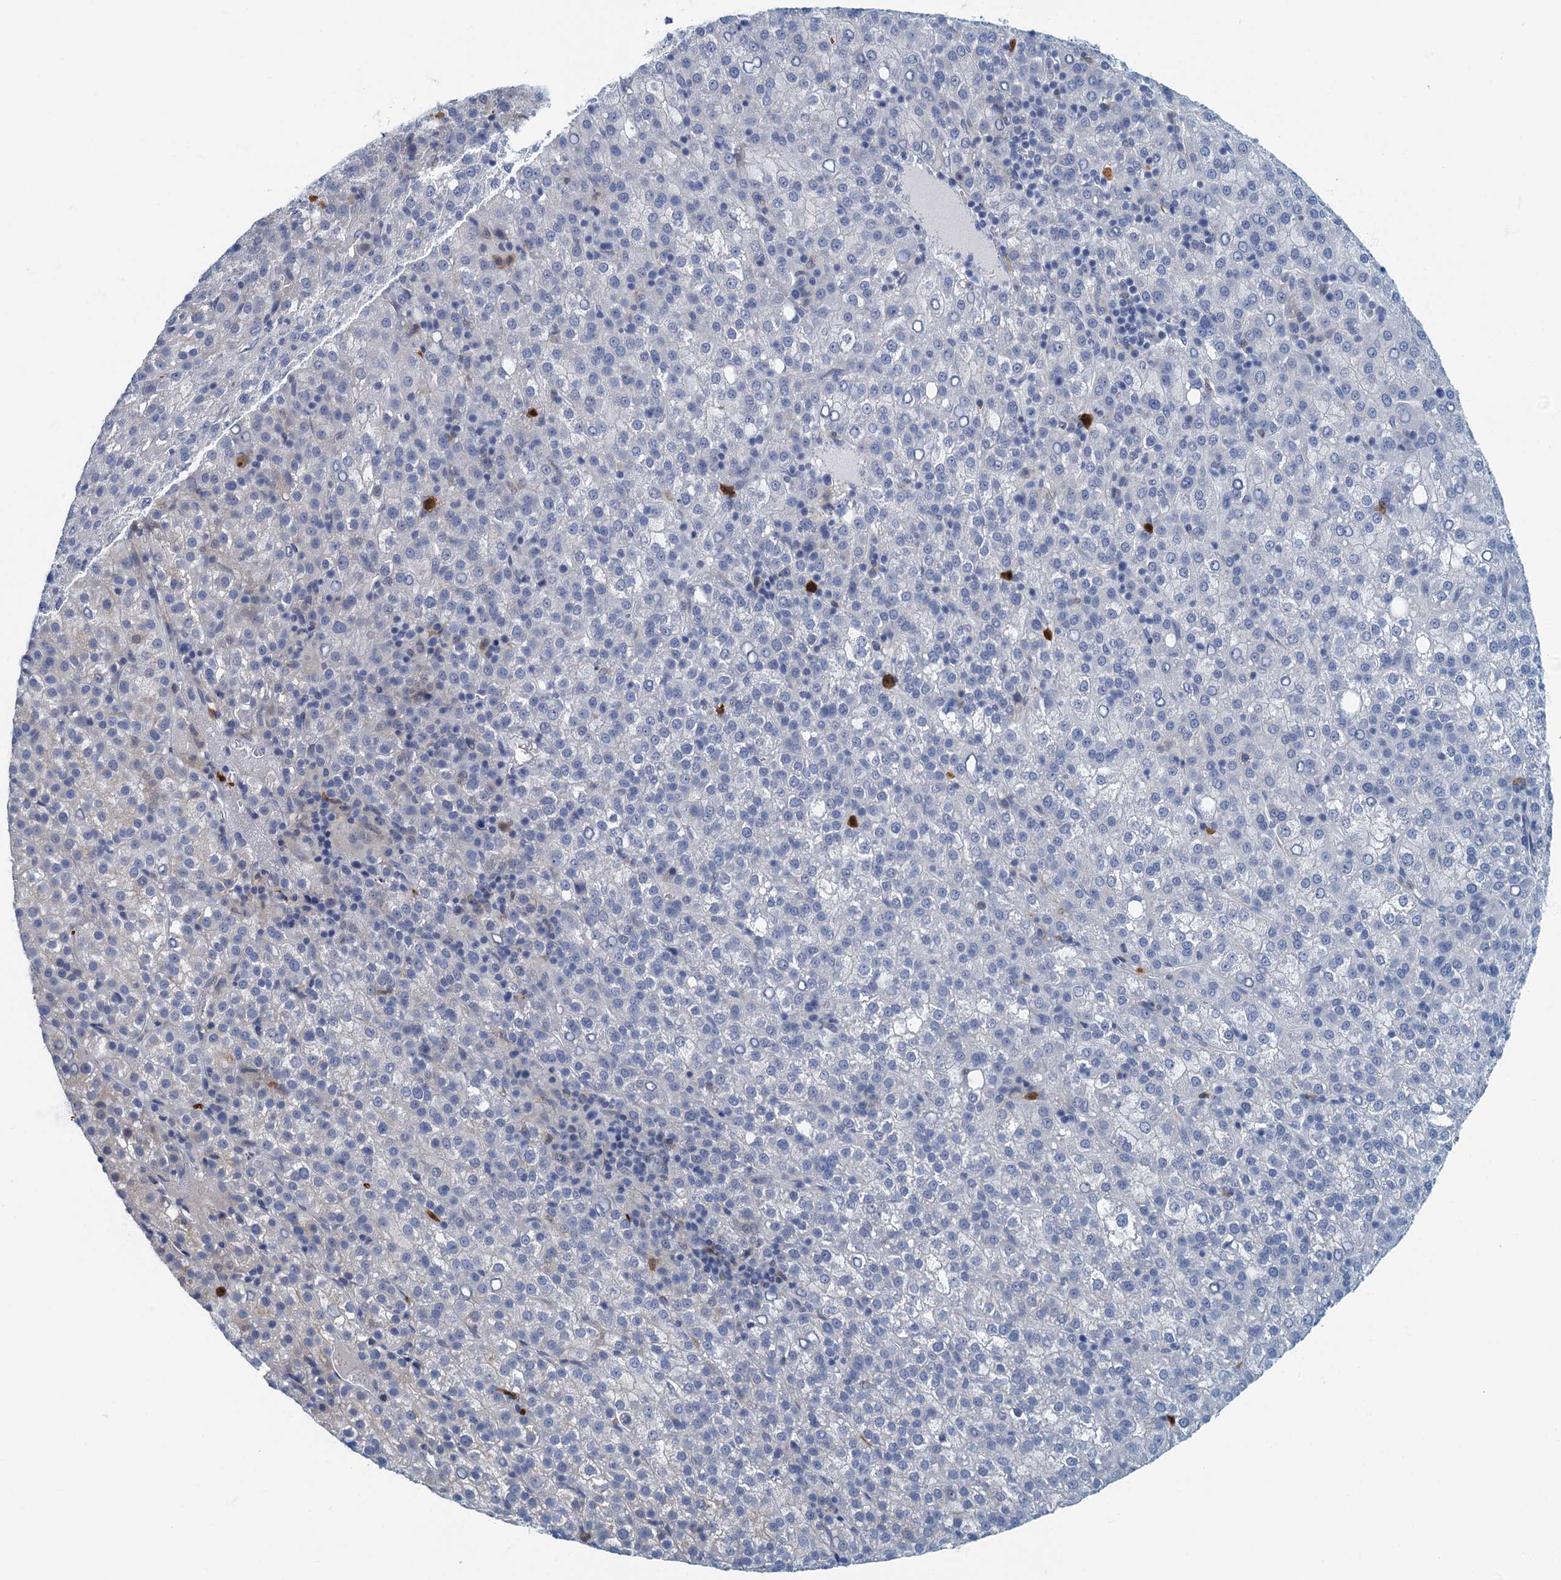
{"staining": {"intensity": "negative", "quantity": "none", "location": "none"}, "tissue": "liver cancer", "cell_type": "Tumor cells", "image_type": "cancer", "snomed": [{"axis": "morphology", "description": "Carcinoma, Hepatocellular, NOS"}, {"axis": "topography", "description": "Liver"}], "caption": "Liver cancer (hepatocellular carcinoma) was stained to show a protein in brown. There is no significant expression in tumor cells.", "gene": "ANKDD1A", "patient": {"sex": "female", "age": 58}}